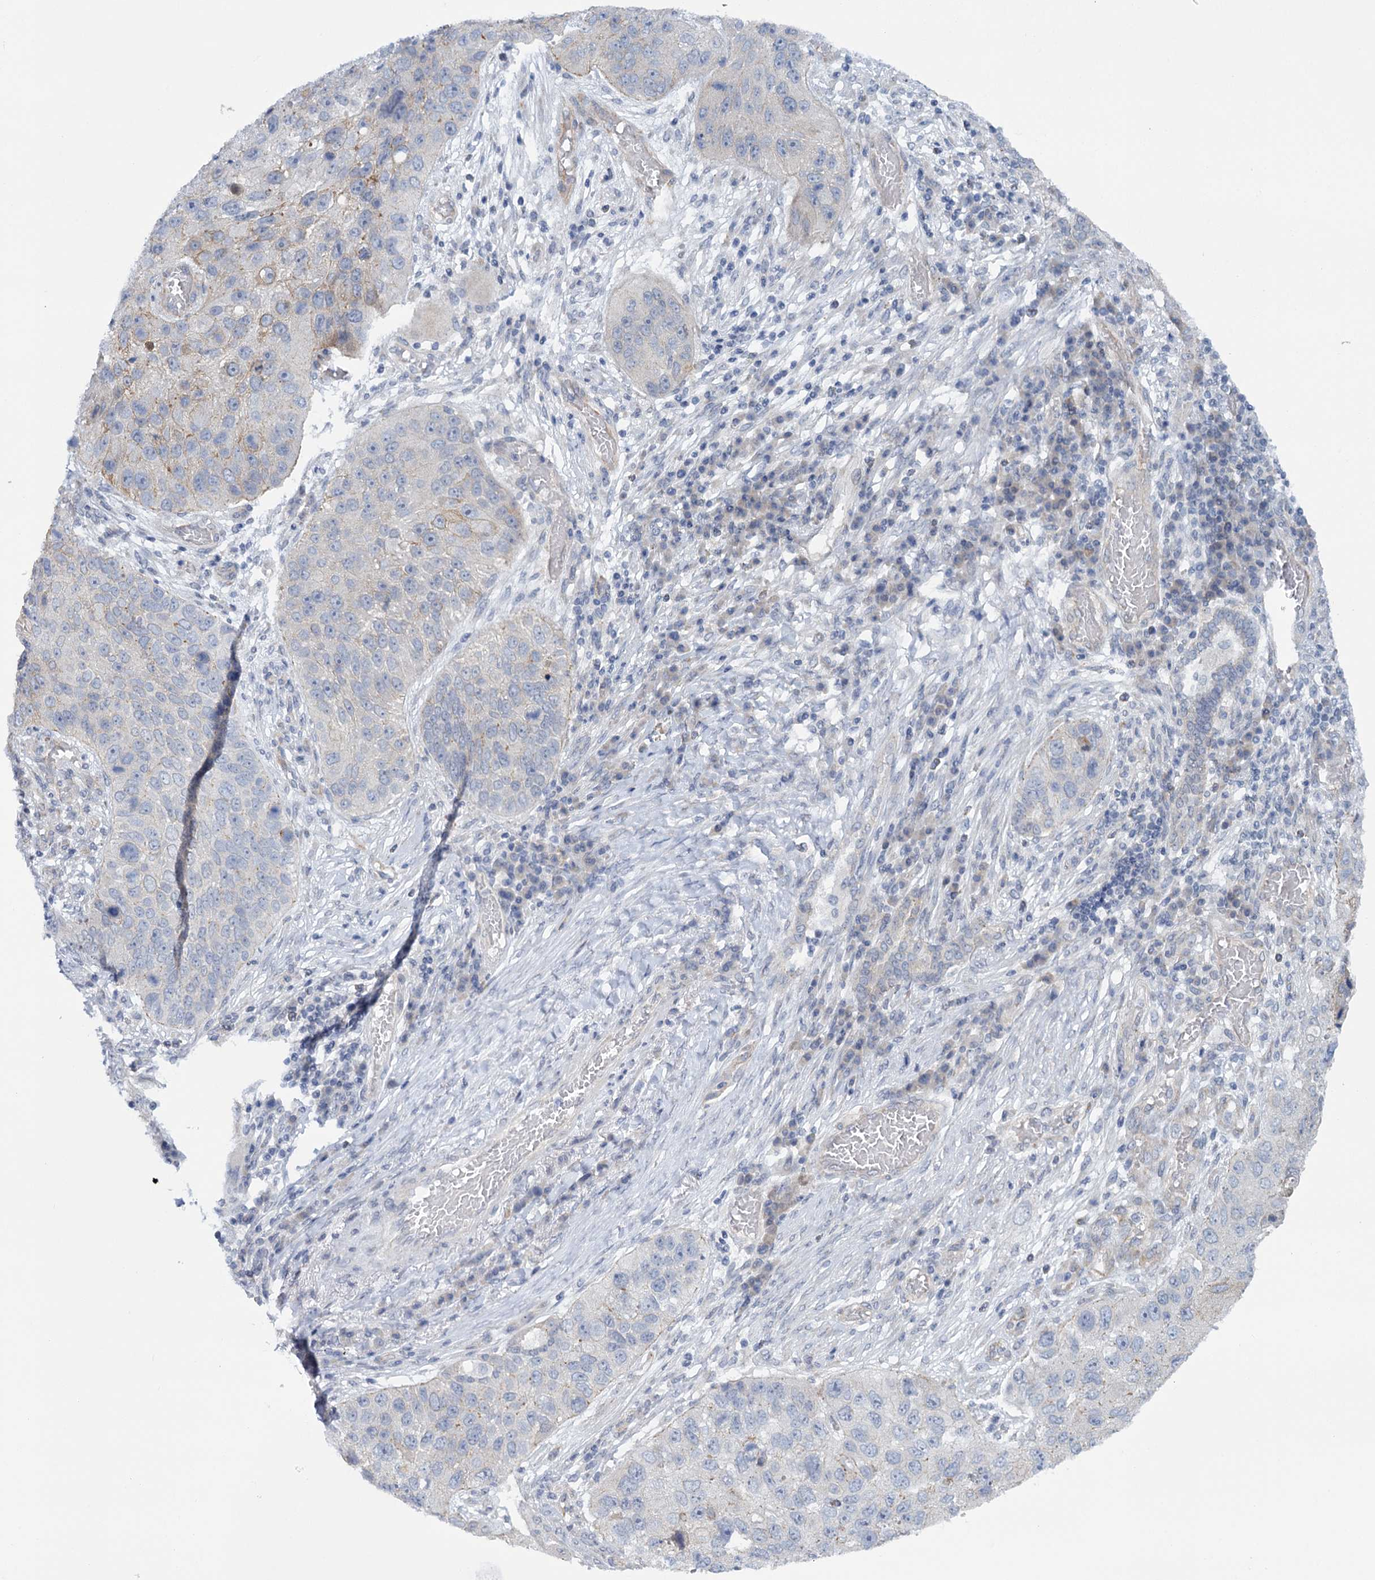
{"staining": {"intensity": "negative", "quantity": "none", "location": "none"}, "tissue": "lung cancer", "cell_type": "Tumor cells", "image_type": "cancer", "snomed": [{"axis": "morphology", "description": "Squamous cell carcinoma, NOS"}, {"axis": "topography", "description": "Lung"}], "caption": "The image exhibits no significant positivity in tumor cells of squamous cell carcinoma (lung).", "gene": "MBLAC2", "patient": {"sex": "male", "age": 61}}